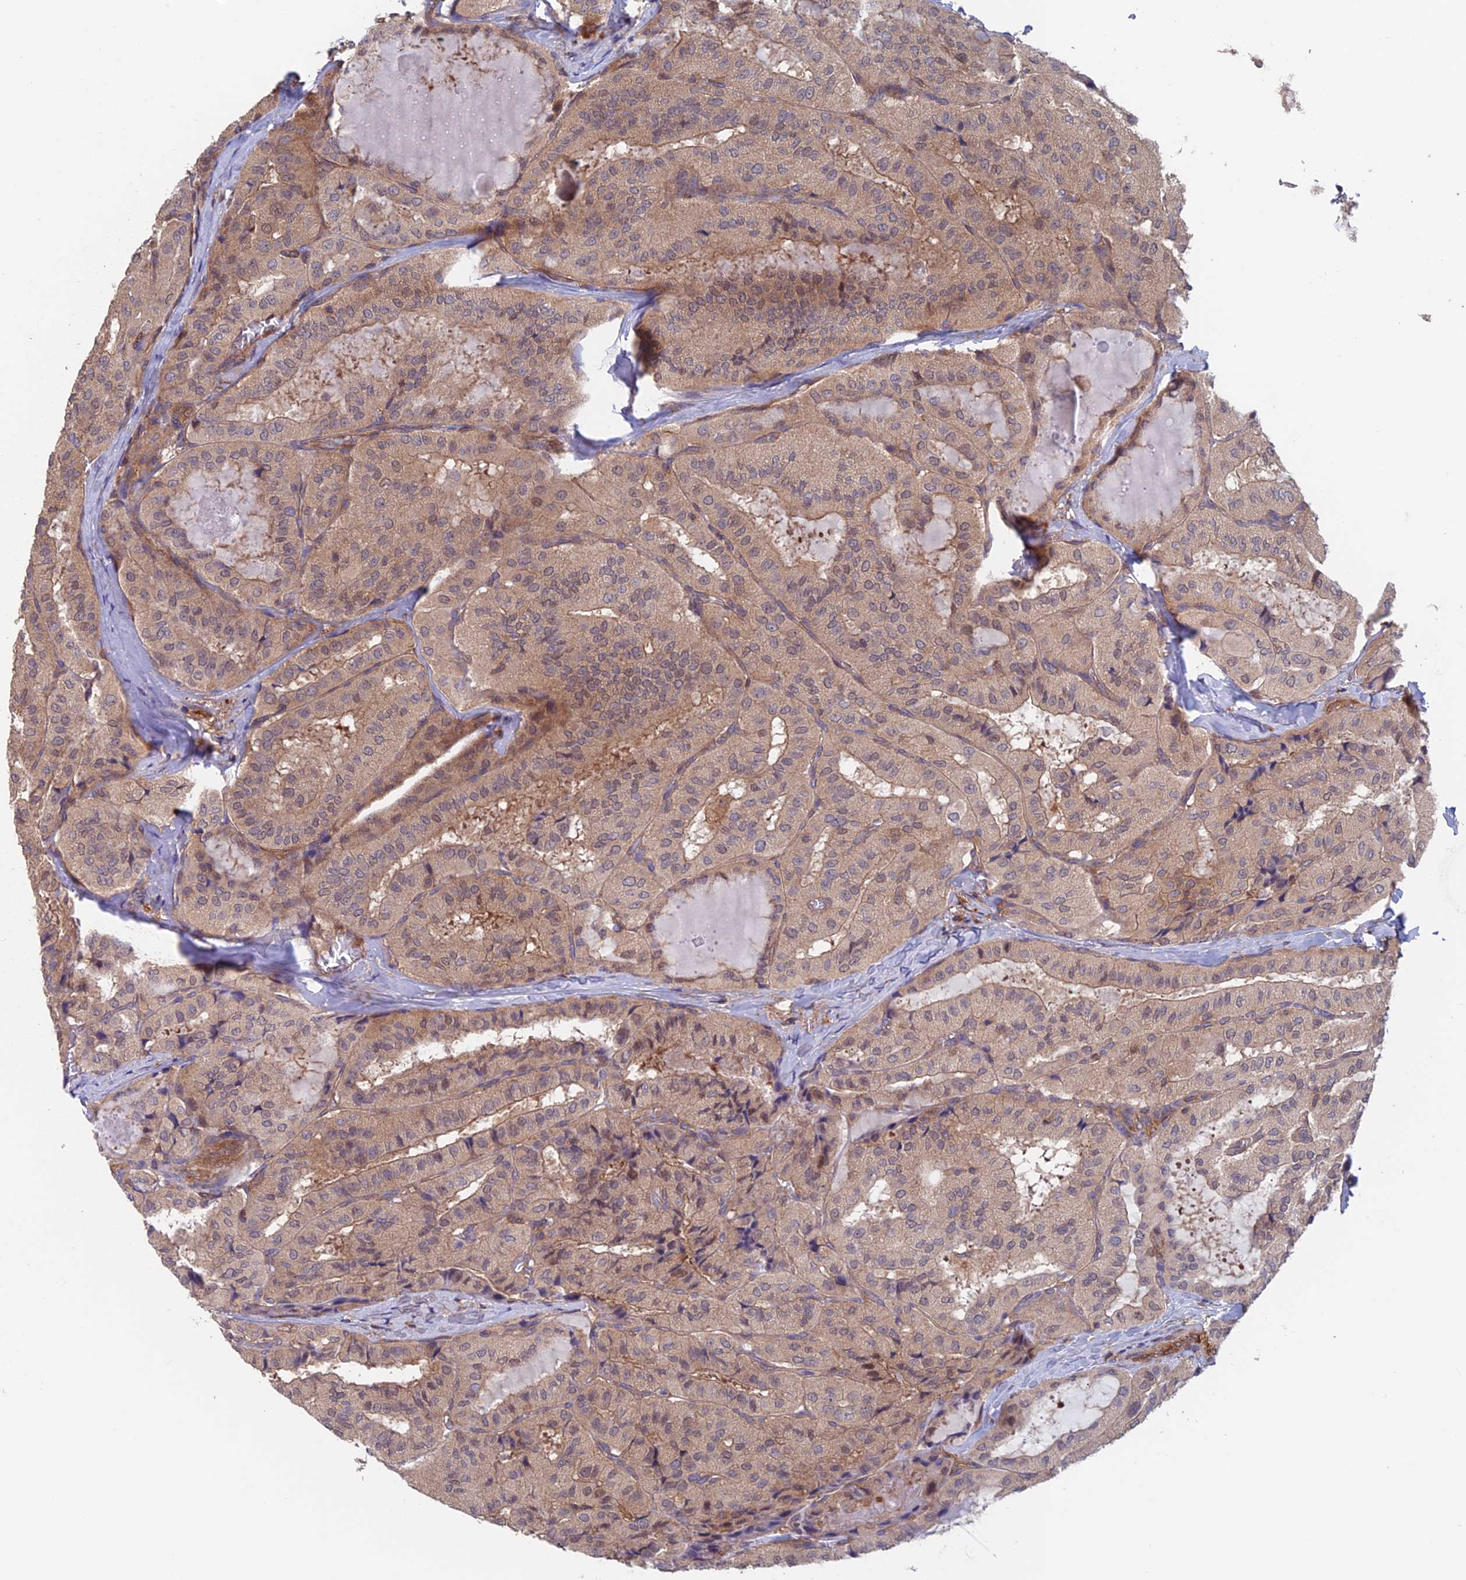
{"staining": {"intensity": "weak", "quantity": ">75%", "location": "cytoplasmic/membranous,nuclear"}, "tissue": "thyroid cancer", "cell_type": "Tumor cells", "image_type": "cancer", "snomed": [{"axis": "morphology", "description": "Normal tissue, NOS"}, {"axis": "morphology", "description": "Papillary adenocarcinoma, NOS"}, {"axis": "topography", "description": "Thyroid gland"}], "caption": "Approximately >75% of tumor cells in papillary adenocarcinoma (thyroid) exhibit weak cytoplasmic/membranous and nuclear protein staining as visualized by brown immunohistochemical staining.", "gene": "NUDT16L1", "patient": {"sex": "female", "age": 59}}